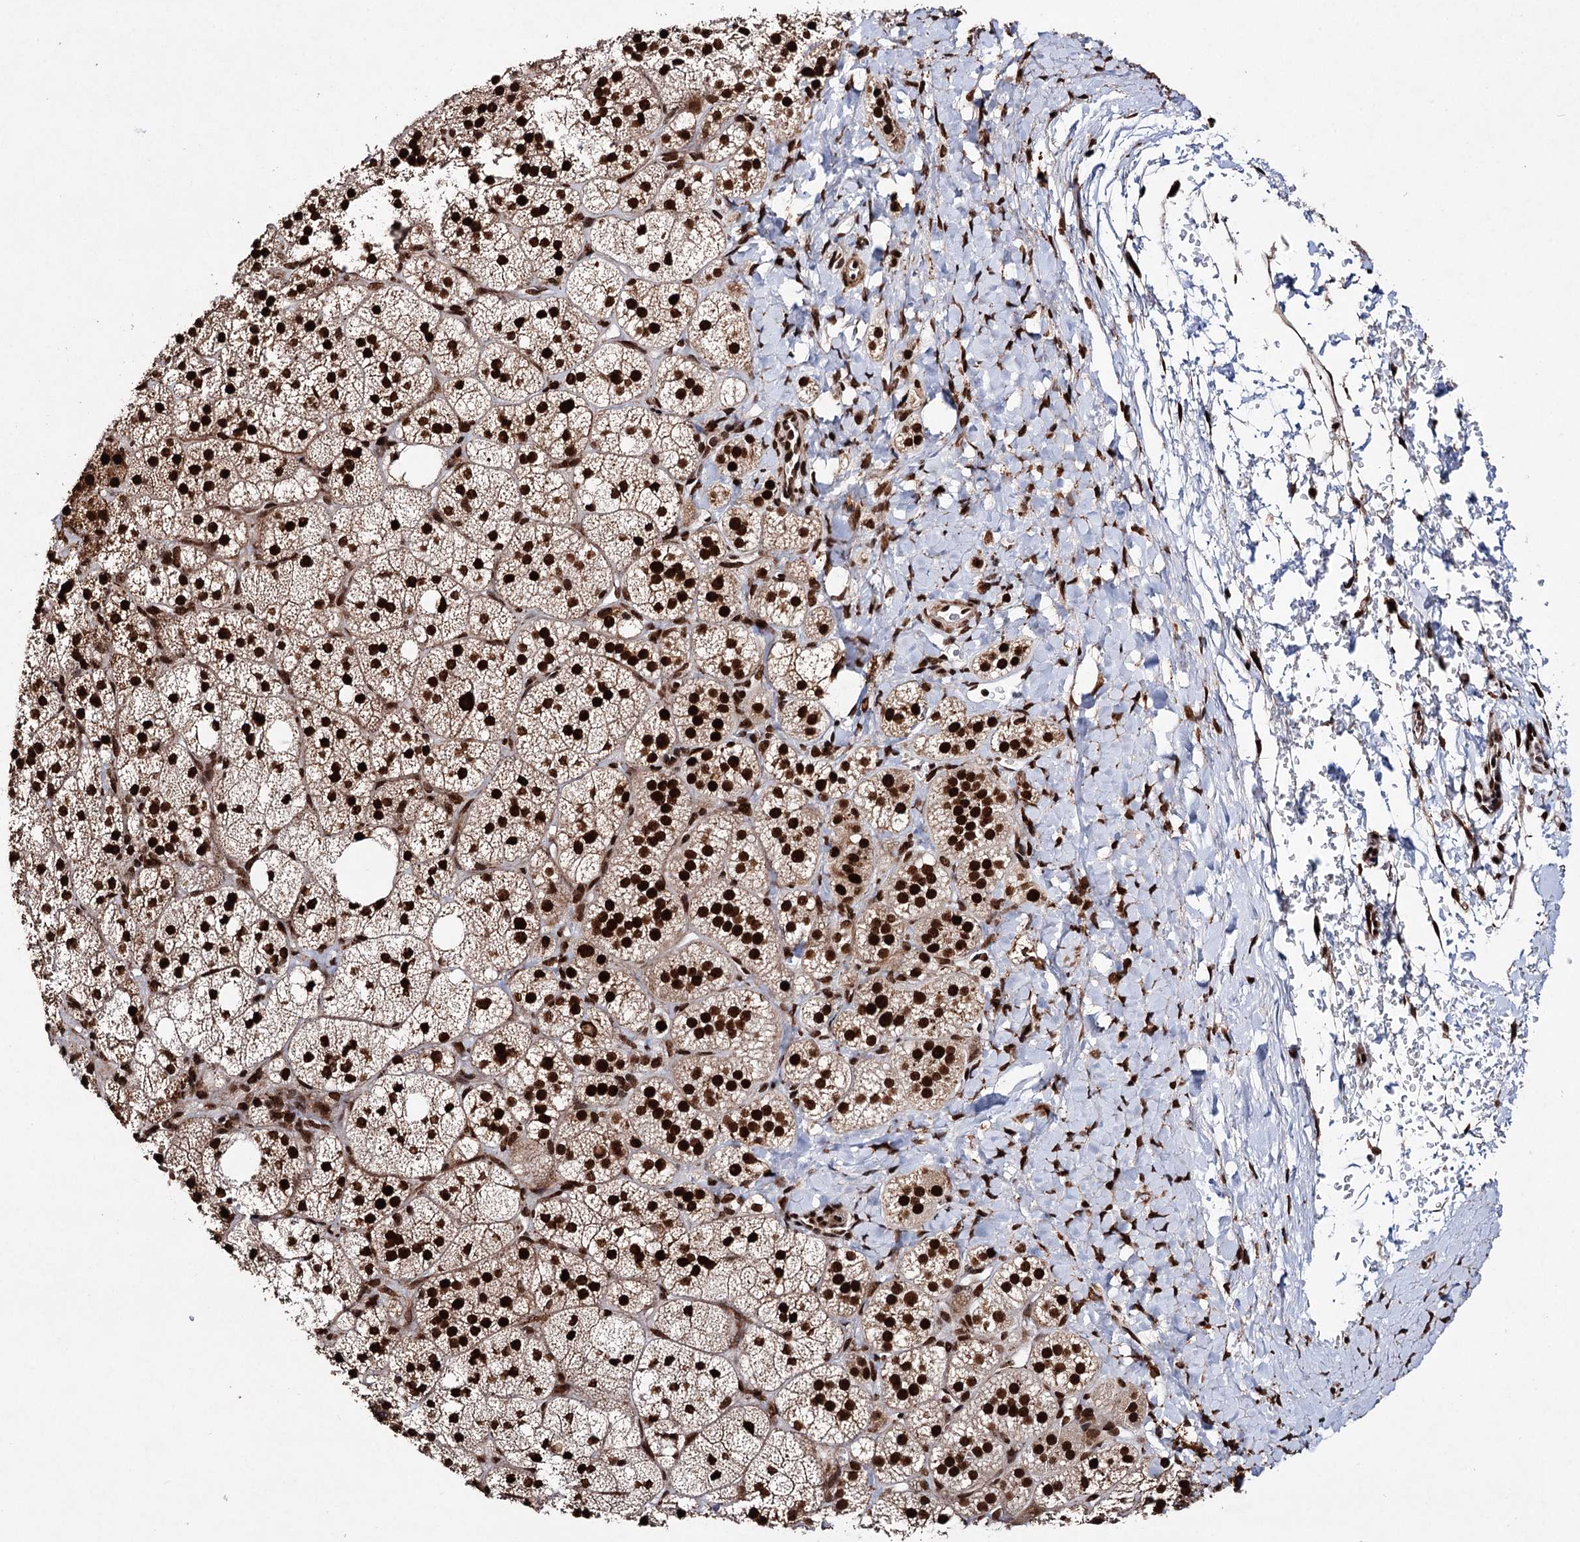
{"staining": {"intensity": "strong", "quantity": ">75%", "location": "cytoplasmic/membranous,nuclear"}, "tissue": "adrenal gland", "cell_type": "Glandular cells", "image_type": "normal", "snomed": [{"axis": "morphology", "description": "Normal tissue, NOS"}, {"axis": "topography", "description": "Adrenal gland"}], "caption": "Strong cytoplasmic/membranous,nuclear protein staining is seen in approximately >75% of glandular cells in adrenal gland.", "gene": "MATR3", "patient": {"sex": "male", "age": 61}}